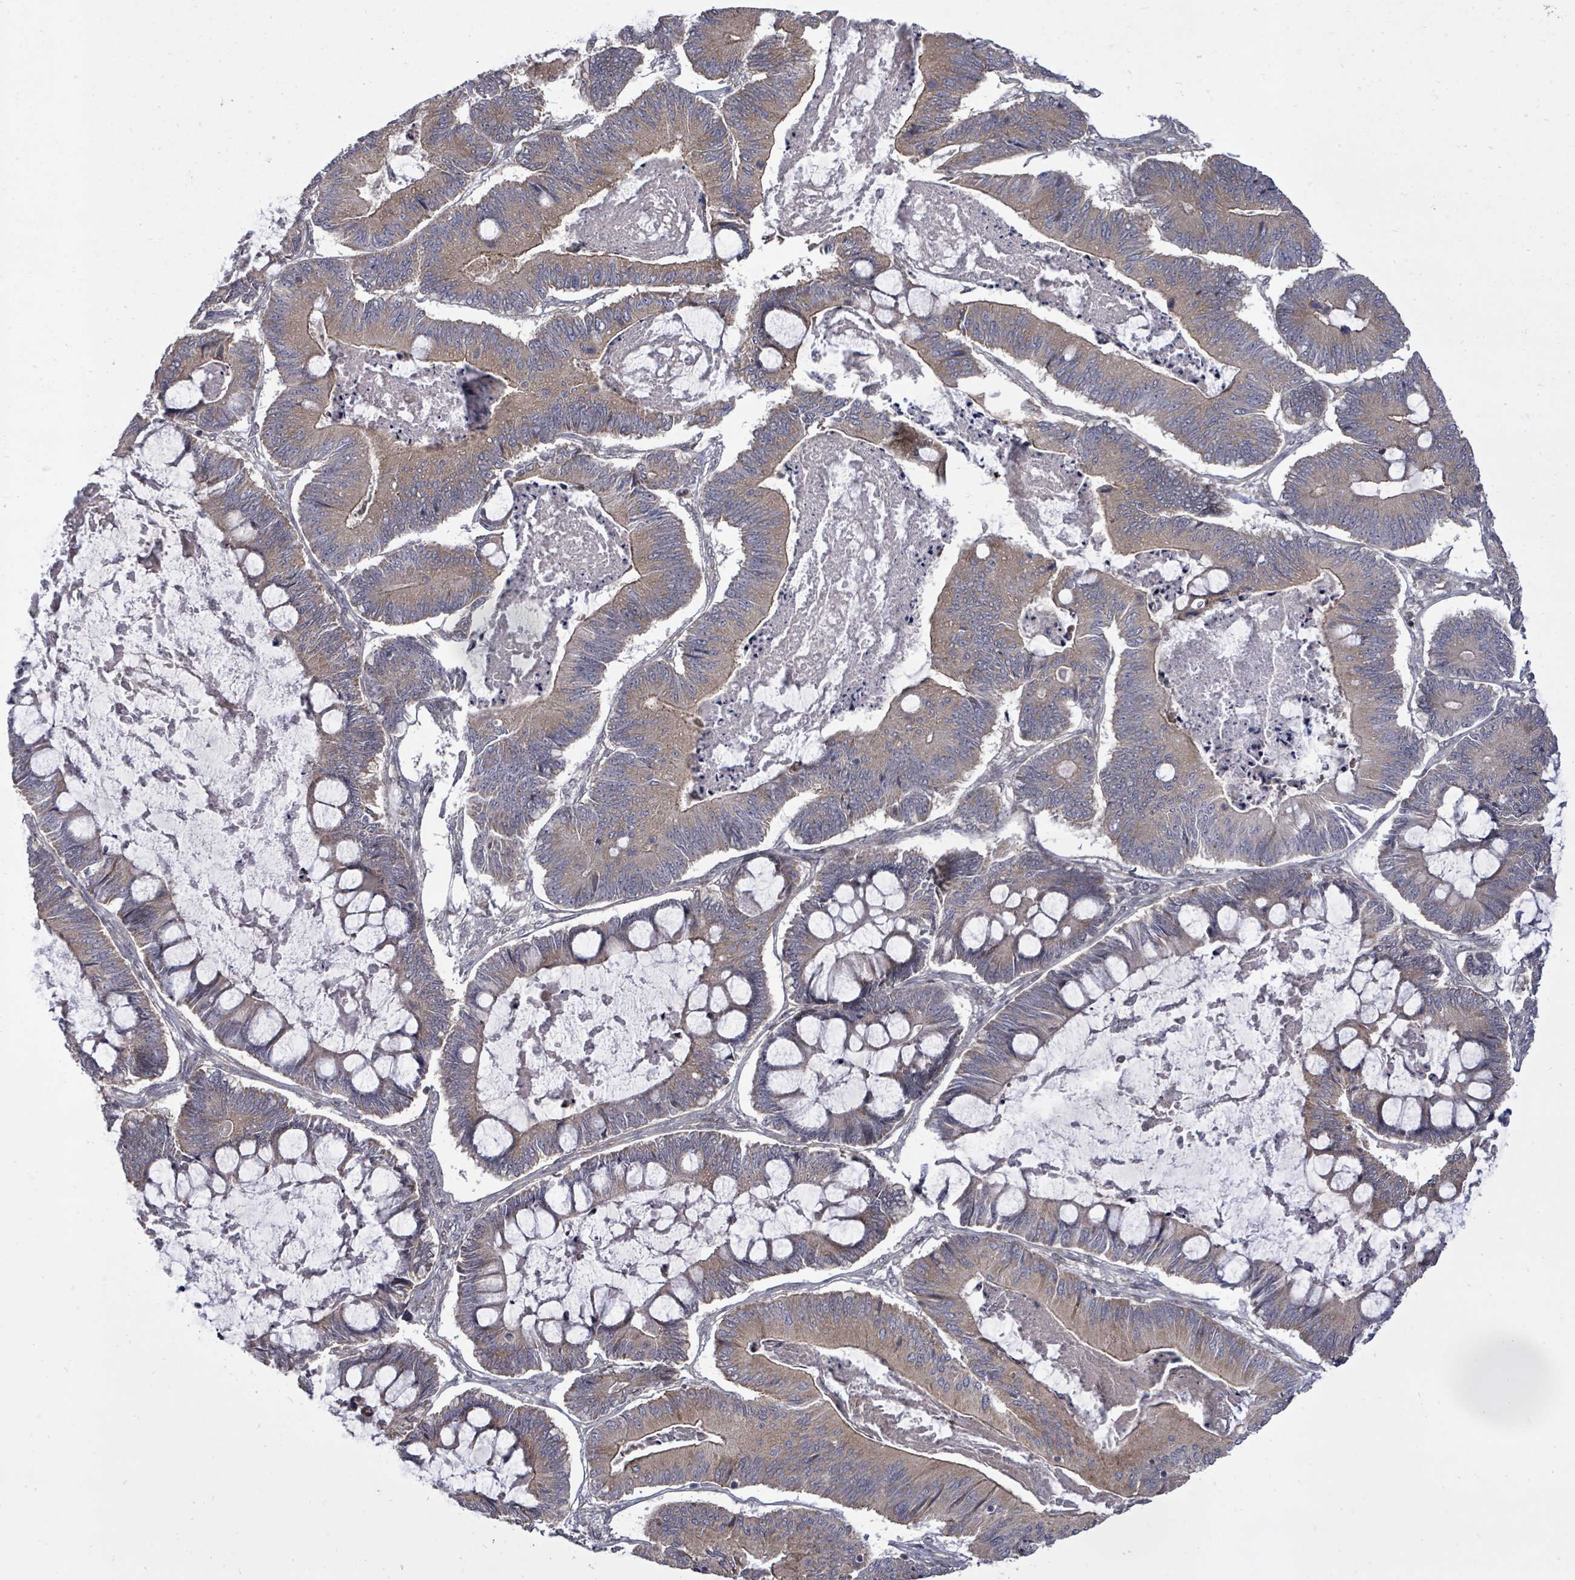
{"staining": {"intensity": "moderate", "quantity": ">75%", "location": "cytoplasmic/membranous"}, "tissue": "ovarian cancer", "cell_type": "Tumor cells", "image_type": "cancer", "snomed": [{"axis": "morphology", "description": "Cystadenocarcinoma, mucinous, NOS"}, {"axis": "topography", "description": "Ovary"}], "caption": "High-magnification brightfield microscopy of ovarian cancer stained with DAB (3,3'-diaminobenzidine) (brown) and counterstained with hematoxylin (blue). tumor cells exhibit moderate cytoplasmic/membranous expression is identified in about>75% of cells.", "gene": "KRTAP27-1", "patient": {"sex": "female", "age": 61}}